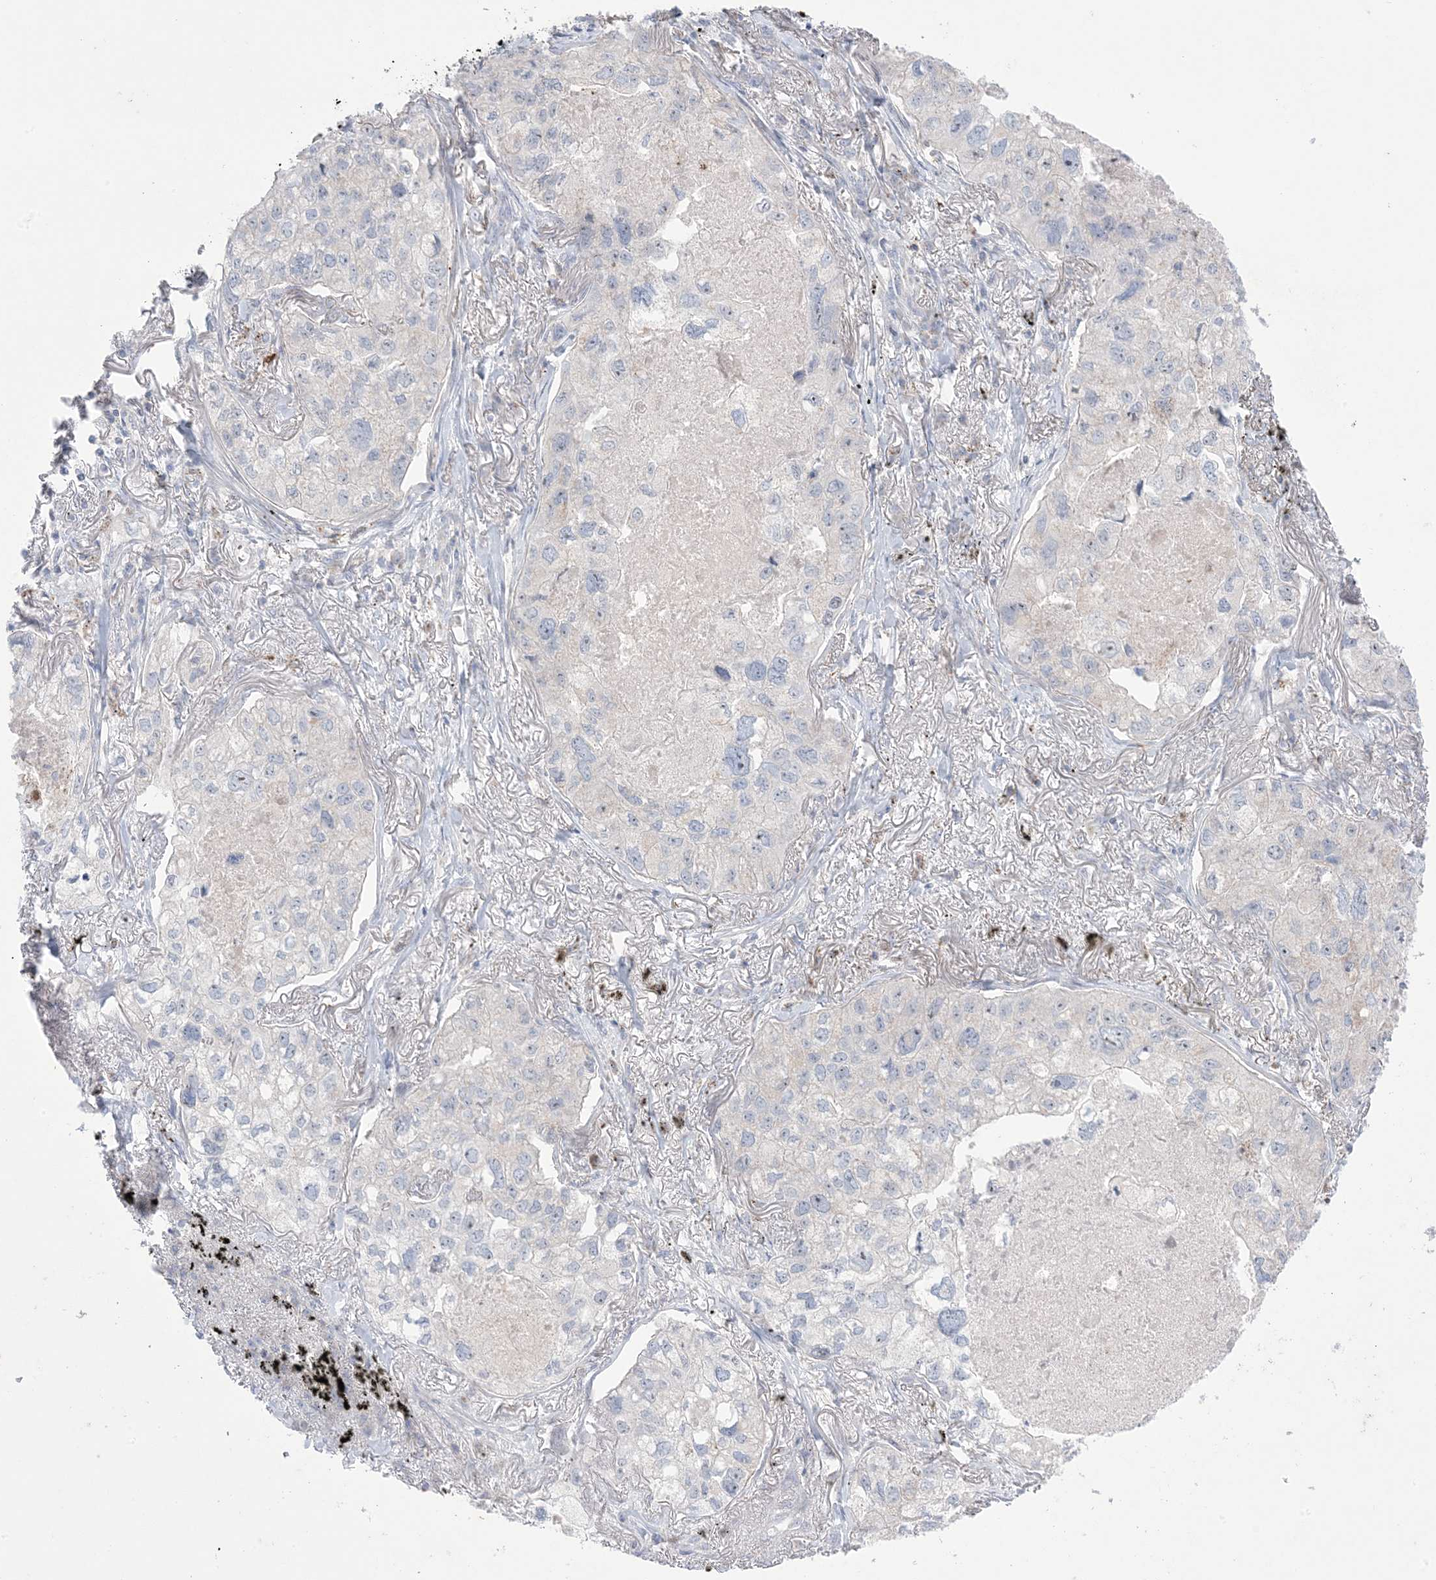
{"staining": {"intensity": "negative", "quantity": "none", "location": "none"}, "tissue": "lung cancer", "cell_type": "Tumor cells", "image_type": "cancer", "snomed": [{"axis": "morphology", "description": "Adenocarcinoma, NOS"}, {"axis": "topography", "description": "Lung"}], "caption": "This photomicrograph is of lung adenocarcinoma stained with immunohistochemistry to label a protein in brown with the nuclei are counter-stained blue. There is no staining in tumor cells.", "gene": "KCTD6", "patient": {"sex": "male", "age": 65}}